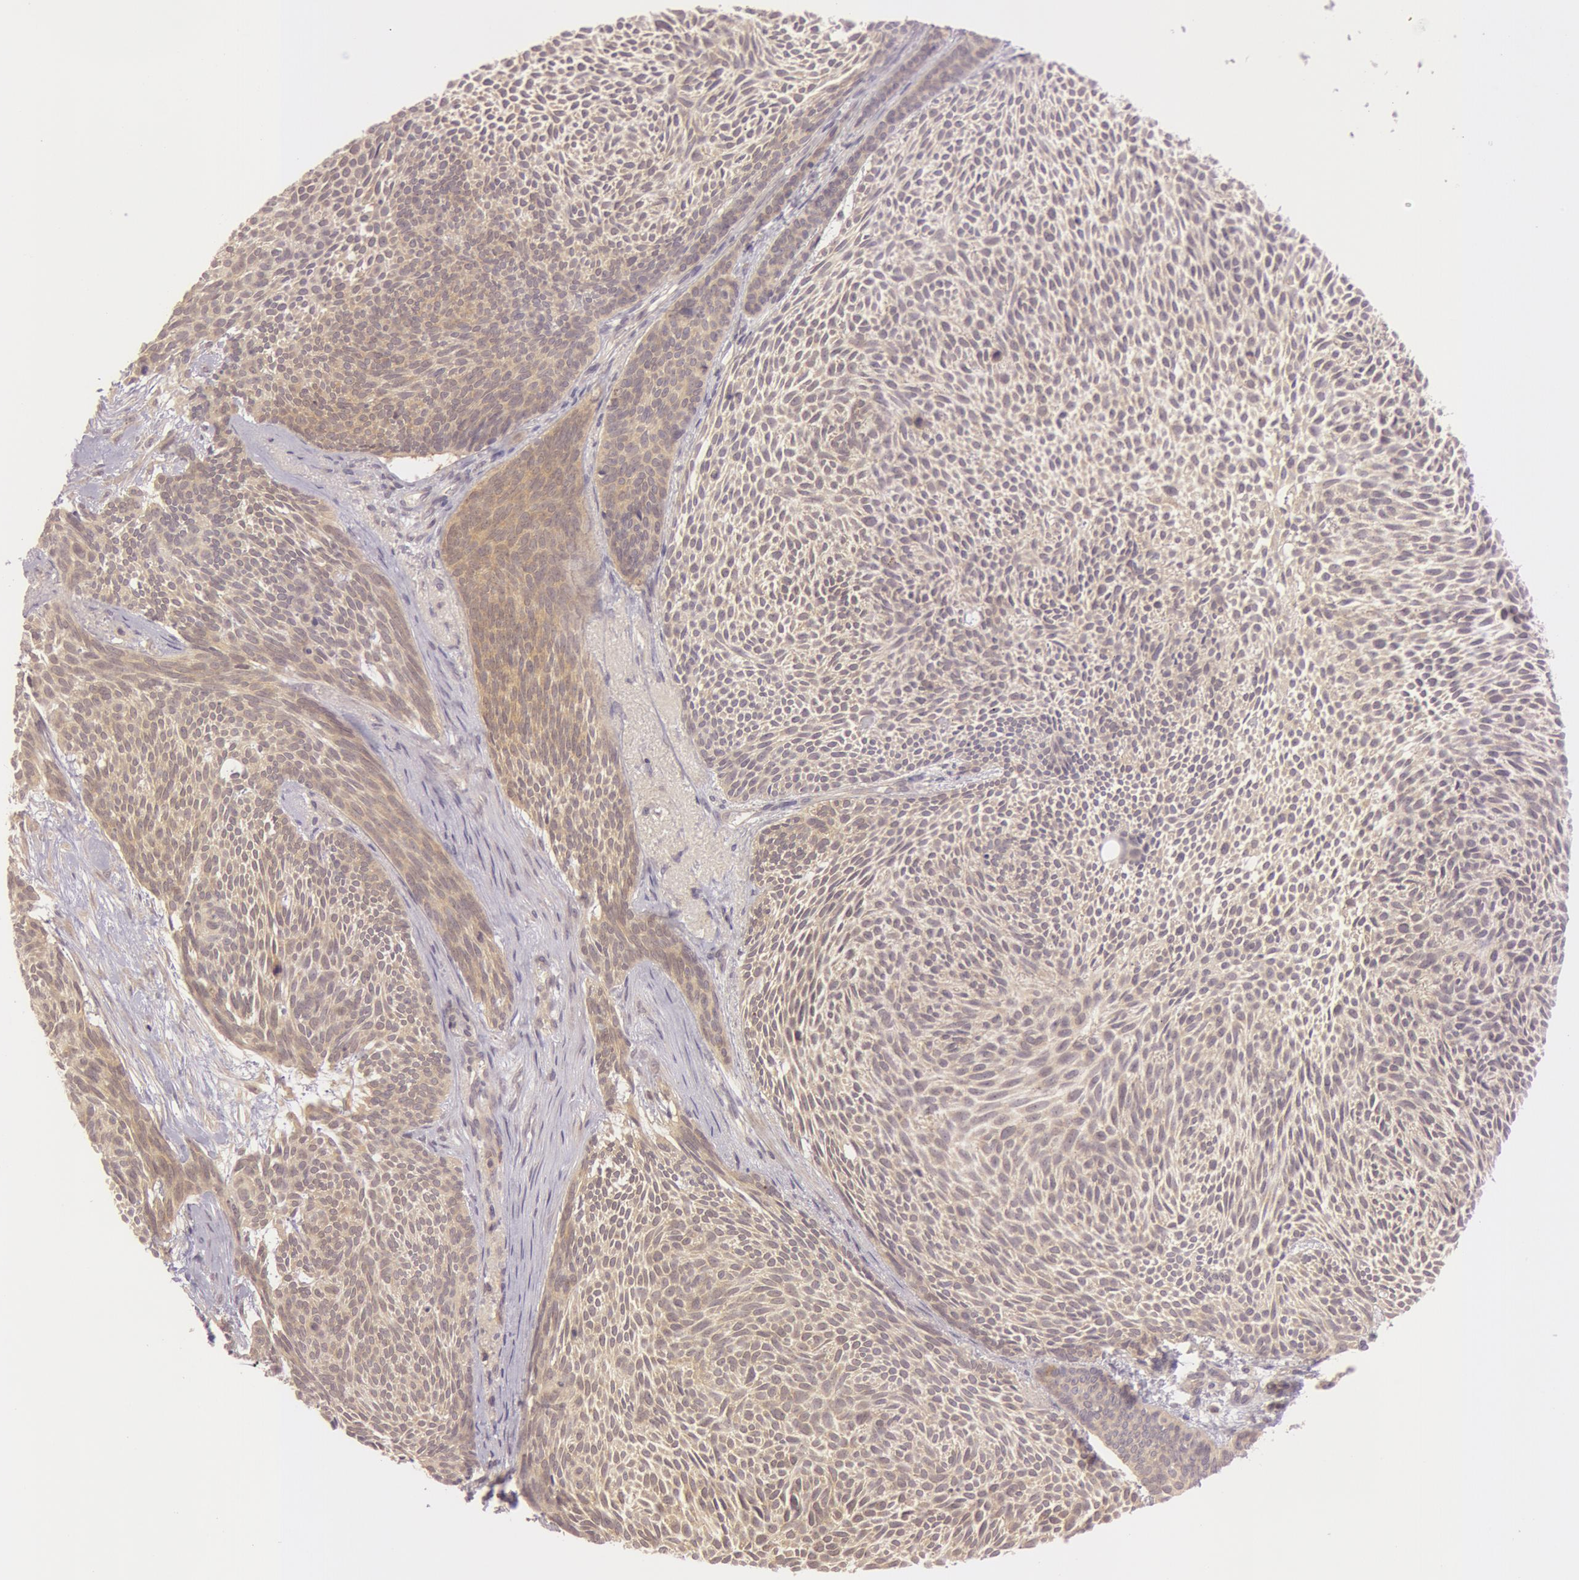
{"staining": {"intensity": "weak", "quantity": ">75%", "location": "cytoplasmic/membranous"}, "tissue": "skin cancer", "cell_type": "Tumor cells", "image_type": "cancer", "snomed": [{"axis": "morphology", "description": "Basal cell carcinoma"}, {"axis": "topography", "description": "Skin"}], "caption": "Immunohistochemical staining of human skin cancer exhibits weak cytoplasmic/membranous protein positivity in about >75% of tumor cells.", "gene": "ATG2B", "patient": {"sex": "male", "age": 84}}